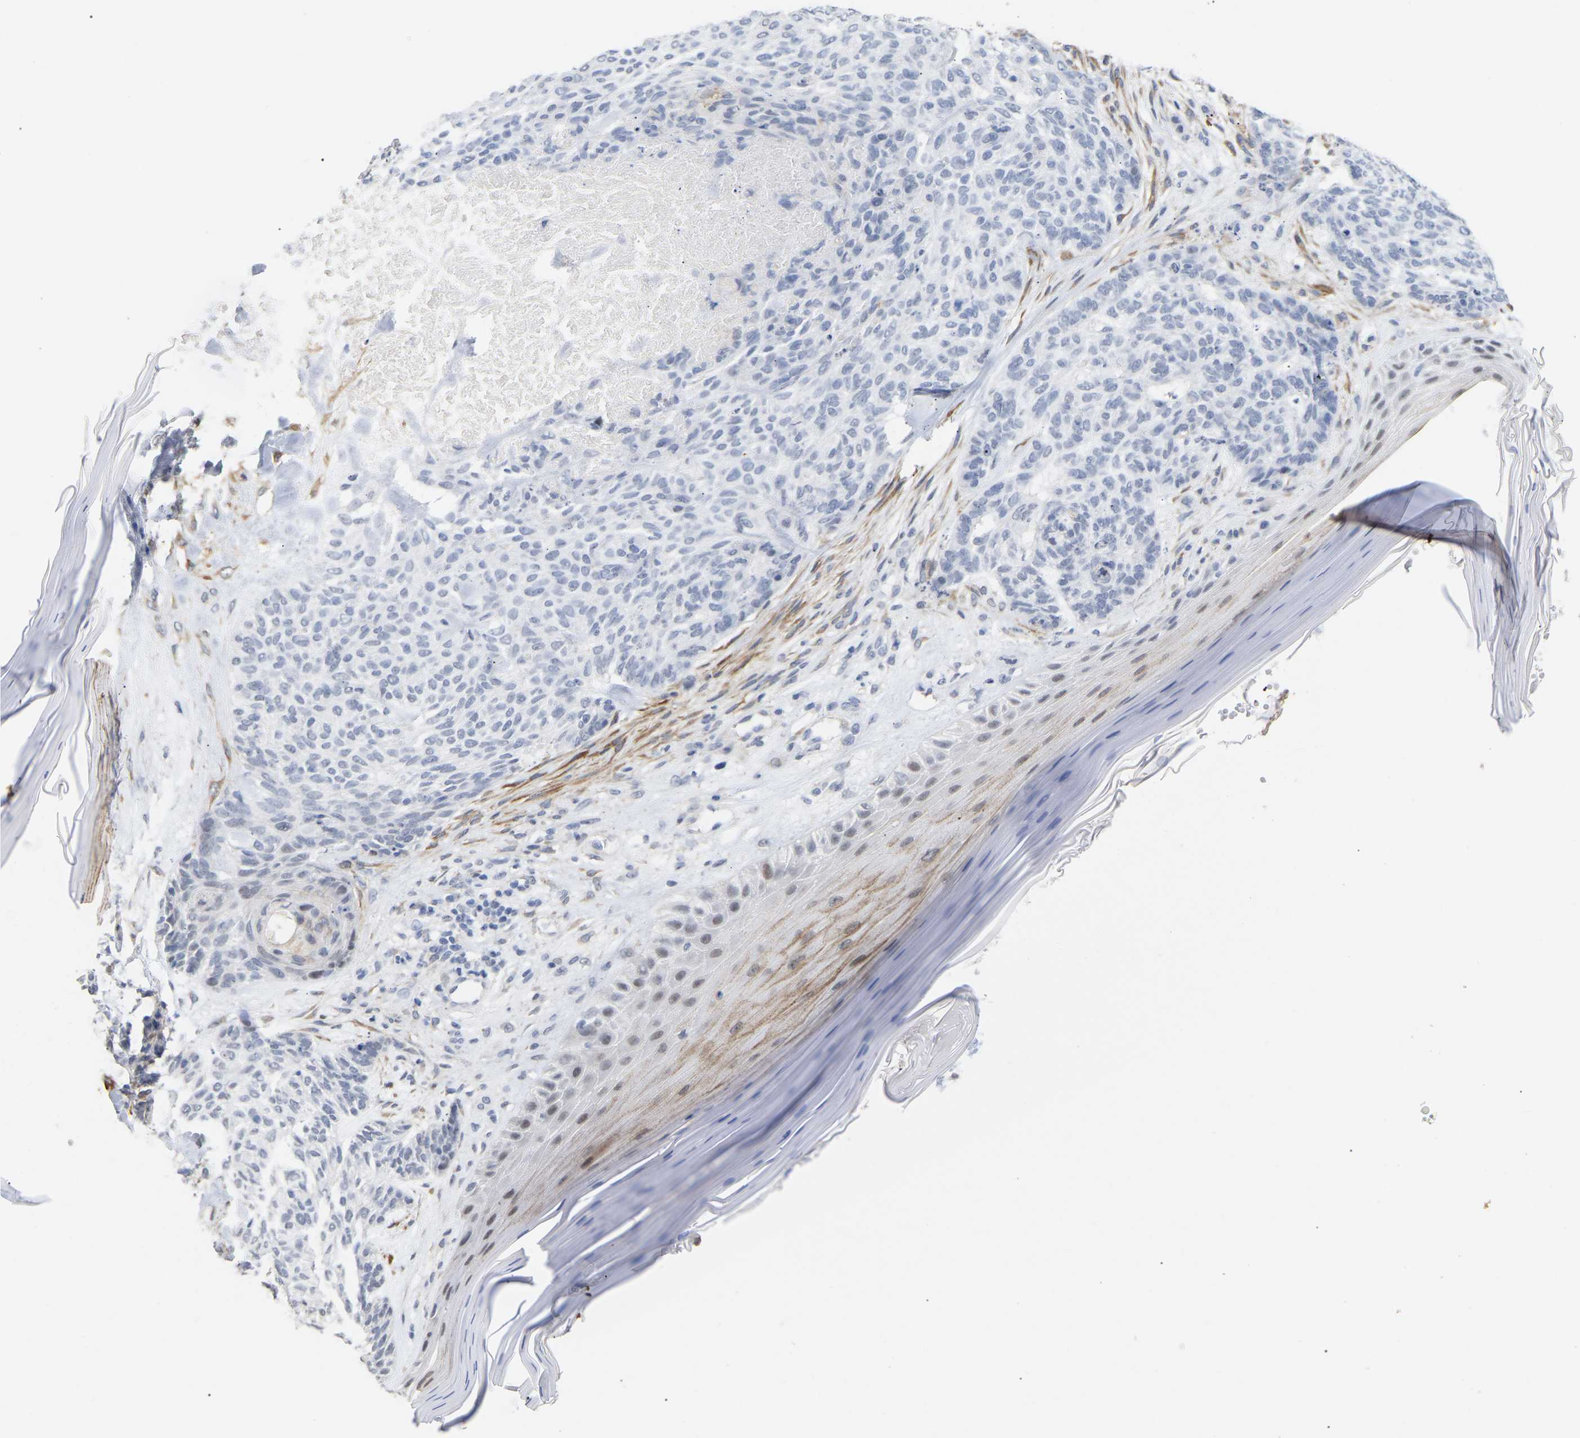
{"staining": {"intensity": "negative", "quantity": "none", "location": "none"}, "tissue": "skin cancer", "cell_type": "Tumor cells", "image_type": "cancer", "snomed": [{"axis": "morphology", "description": "Basal cell carcinoma"}, {"axis": "topography", "description": "Skin"}], "caption": "Tumor cells are negative for brown protein staining in skin cancer (basal cell carcinoma).", "gene": "AMPH", "patient": {"sex": "male", "age": 55}}